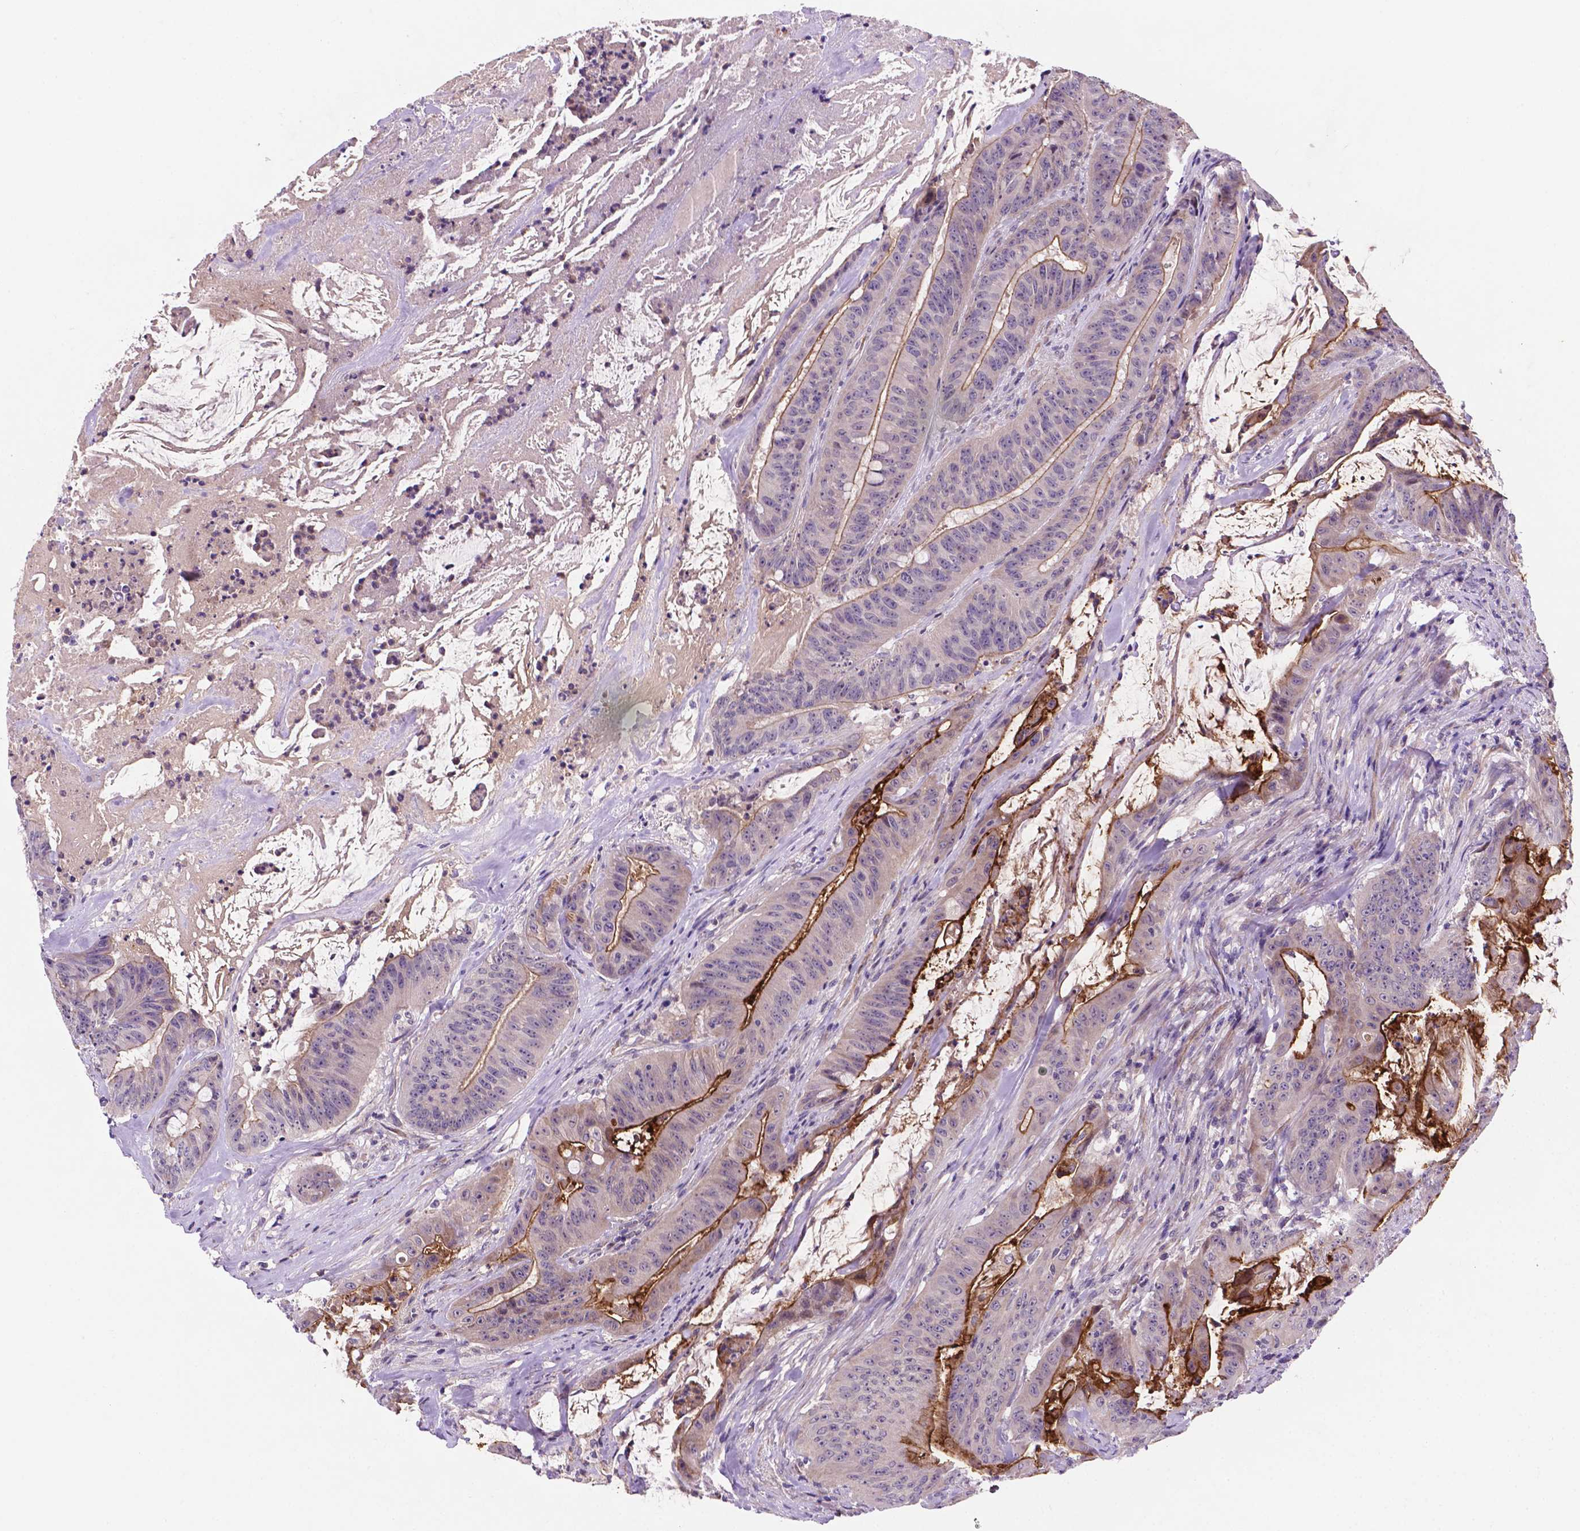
{"staining": {"intensity": "strong", "quantity": "25%-75%", "location": "cytoplasmic/membranous"}, "tissue": "colorectal cancer", "cell_type": "Tumor cells", "image_type": "cancer", "snomed": [{"axis": "morphology", "description": "Adenocarcinoma, NOS"}, {"axis": "topography", "description": "Colon"}], "caption": "This is a micrograph of immunohistochemistry staining of colorectal adenocarcinoma, which shows strong expression in the cytoplasmic/membranous of tumor cells.", "gene": "TM4SF20", "patient": {"sex": "male", "age": 33}}